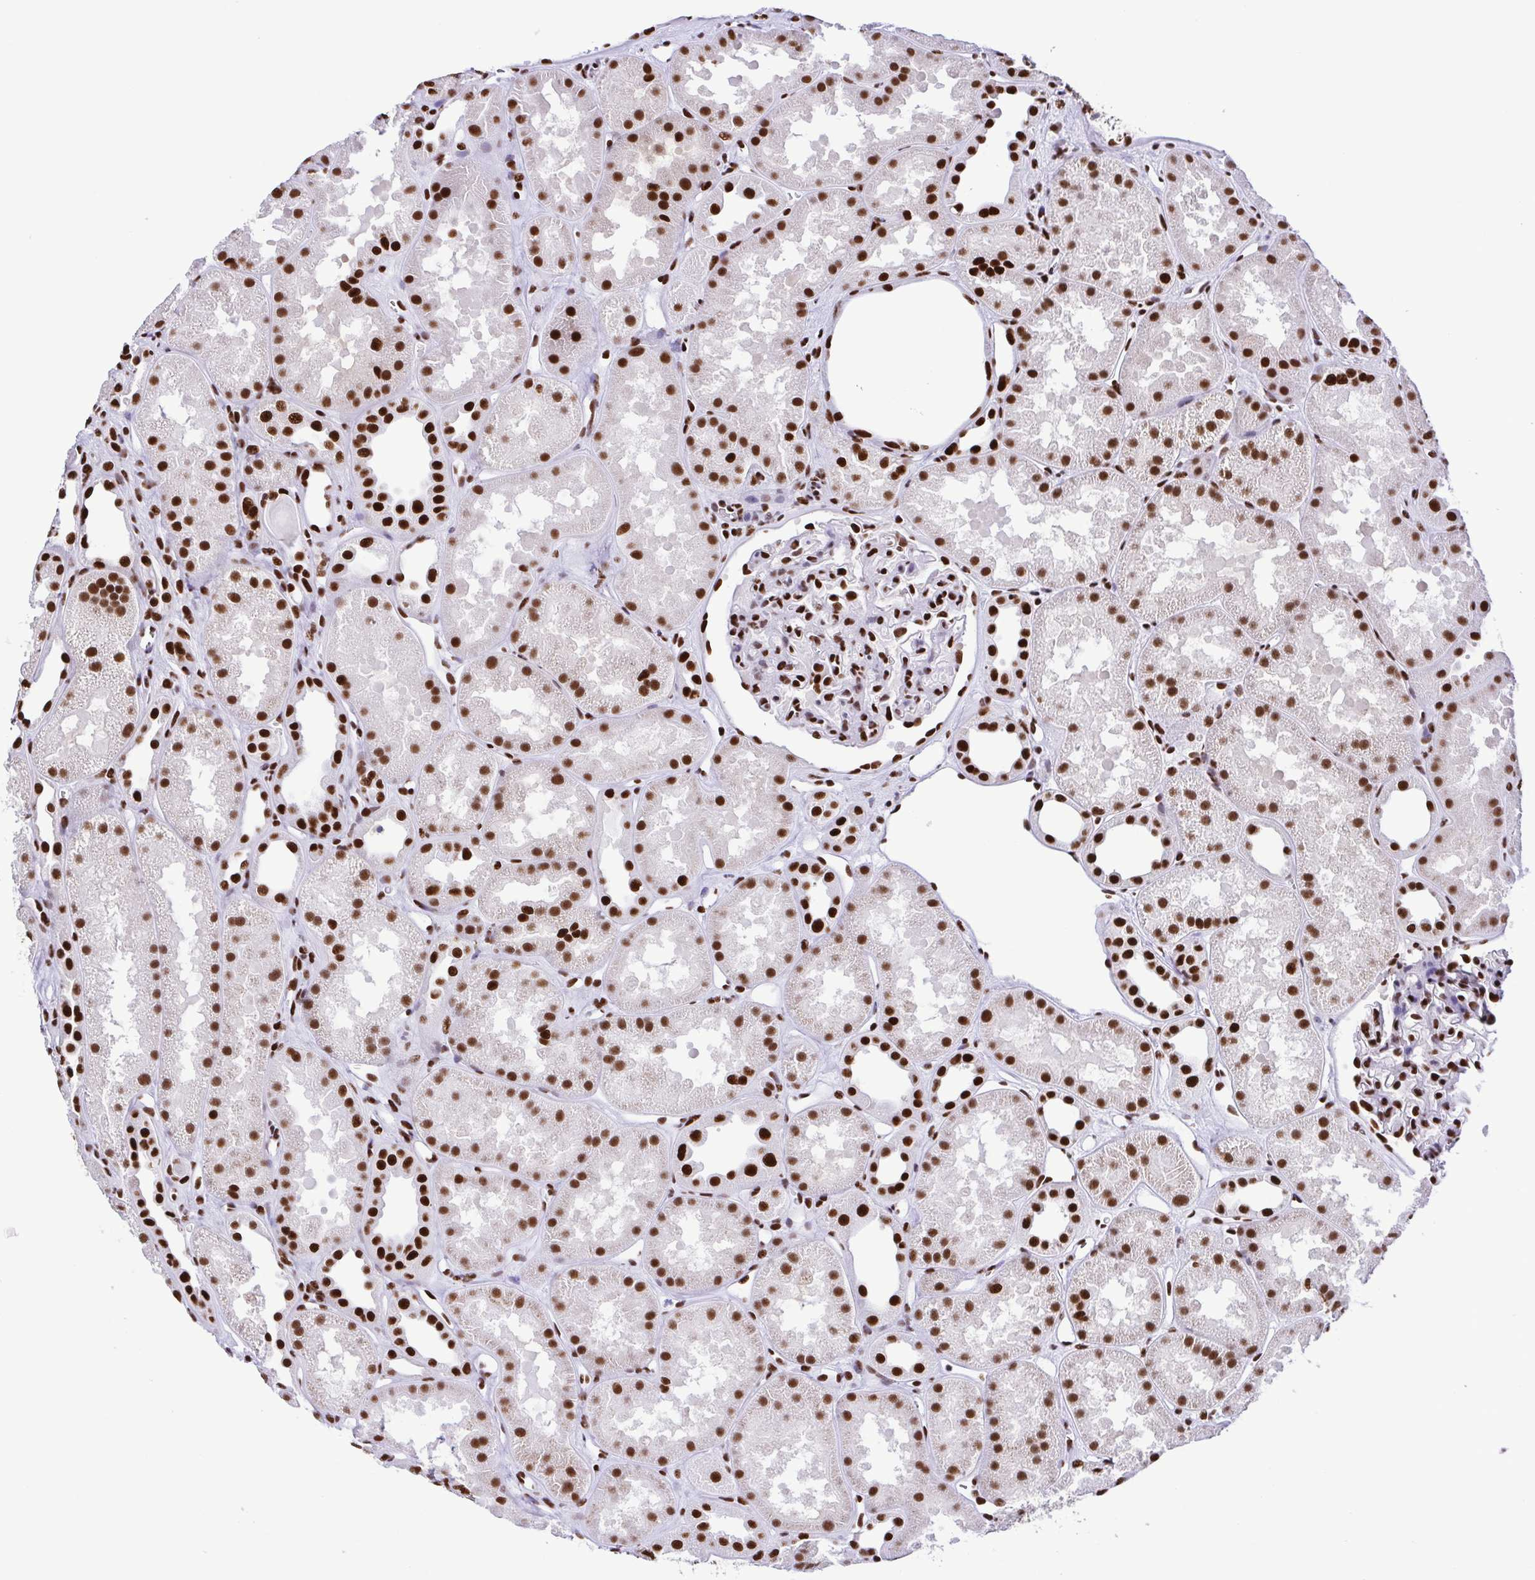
{"staining": {"intensity": "strong", "quantity": ">75%", "location": "nuclear"}, "tissue": "kidney", "cell_type": "Cells in glomeruli", "image_type": "normal", "snomed": [{"axis": "morphology", "description": "Normal tissue, NOS"}, {"axis": "topography", "description": "Kidney"}], "caption": "Immunohistochemical staining of normal human kidney shows strong nuclear protein positivity in about >75% of cells in glomeruli.", "gene": "TRIM28", "patient": {"sex": "male", "age": 61}}